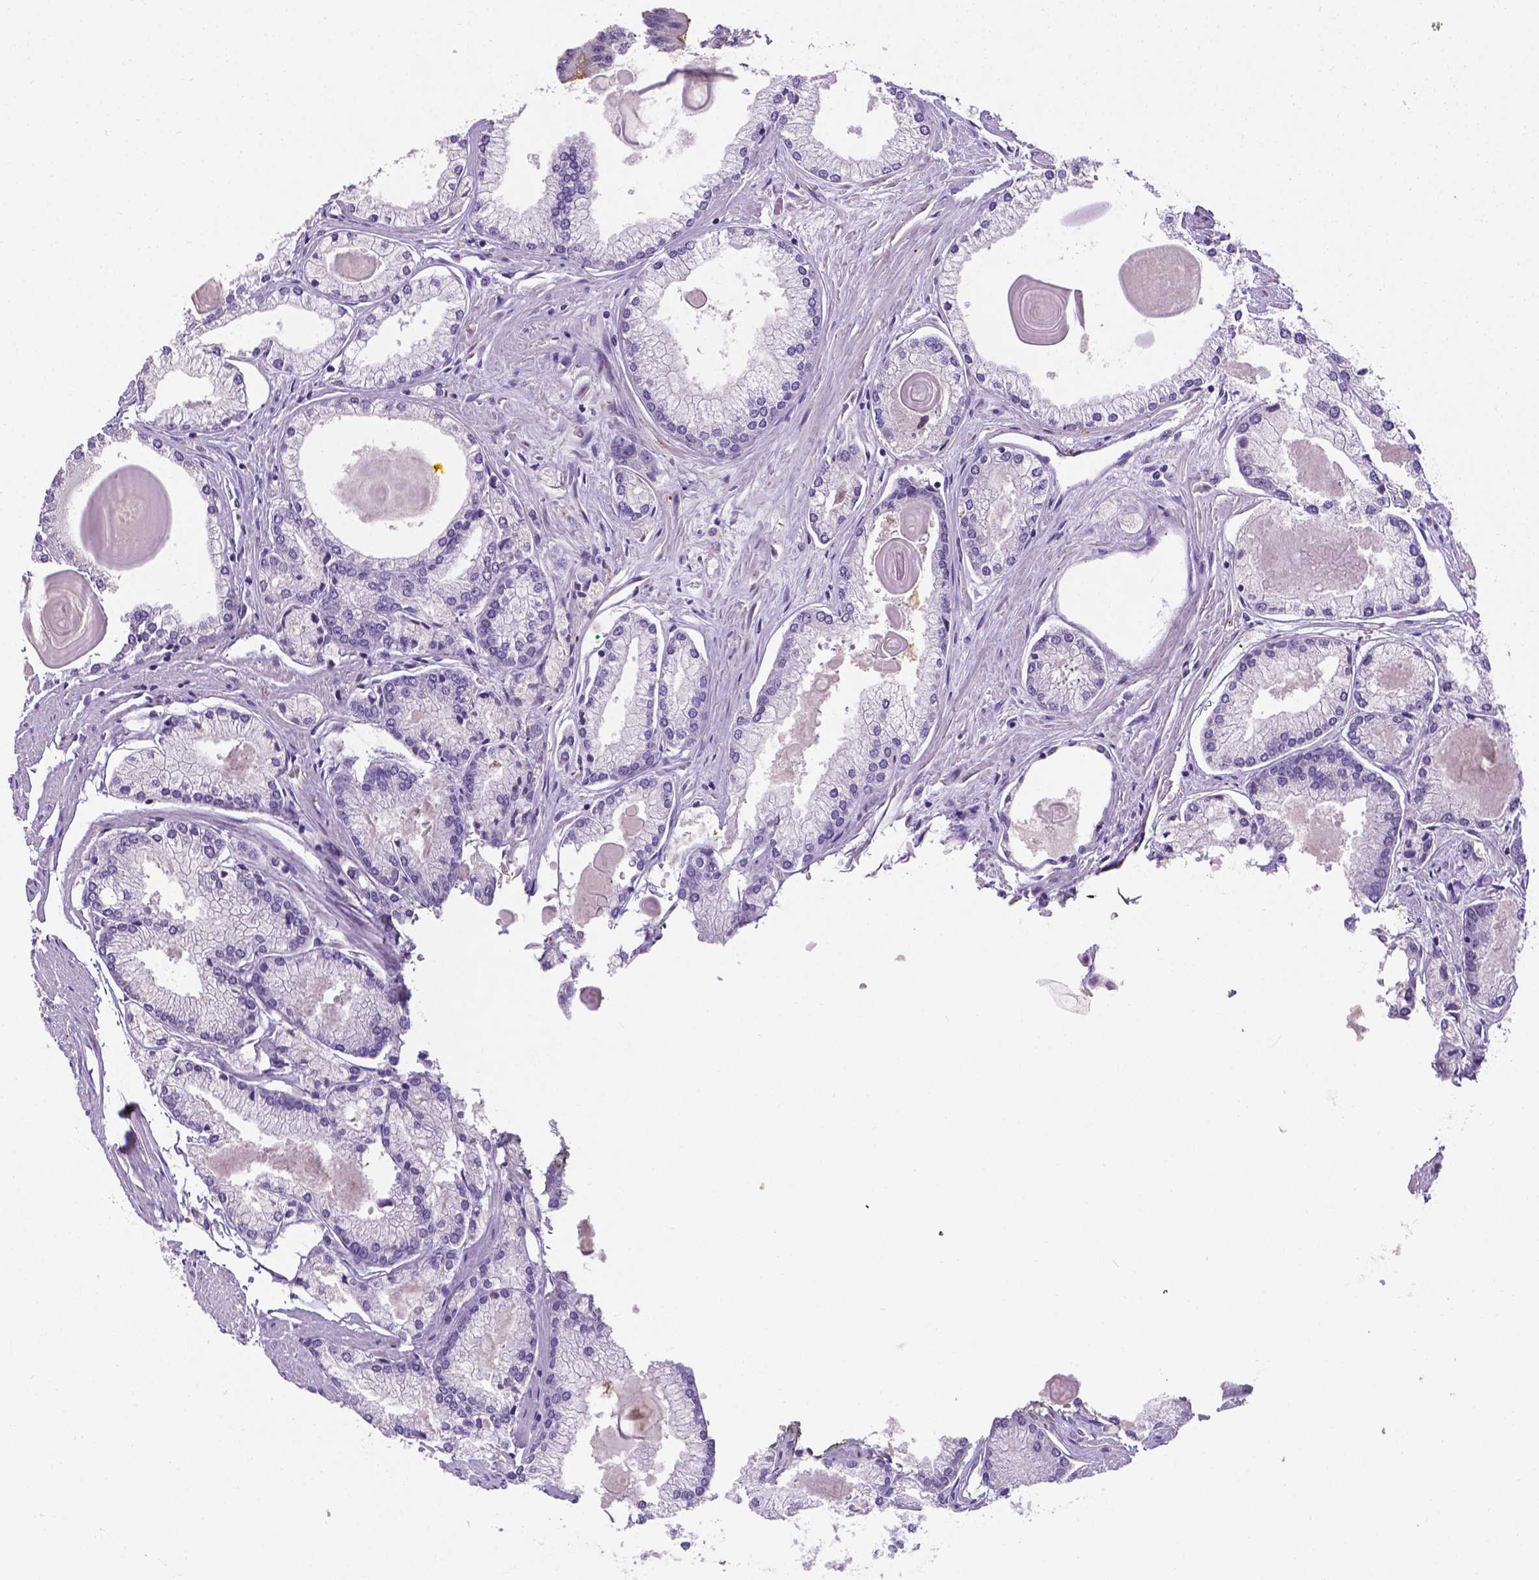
{"staining": {"intensity": "negative", "quantity": "none", "location": "none"}, "tissue": "prostate cancer", "cell_type": "Tumor cells", "image_type": "cancer", "snomed": [{"axis": "morphology", "description": "Adenocarcinoma, High grade"}, {"axis": "topography", "description": "Prostate"}], "caption": "Protein analysis of prostate adenocarcinoma (high-grade) reveals no significant positivity in tumor cells.", "gene": "APOE", "patient": {"sex": "male", "age": 68}}